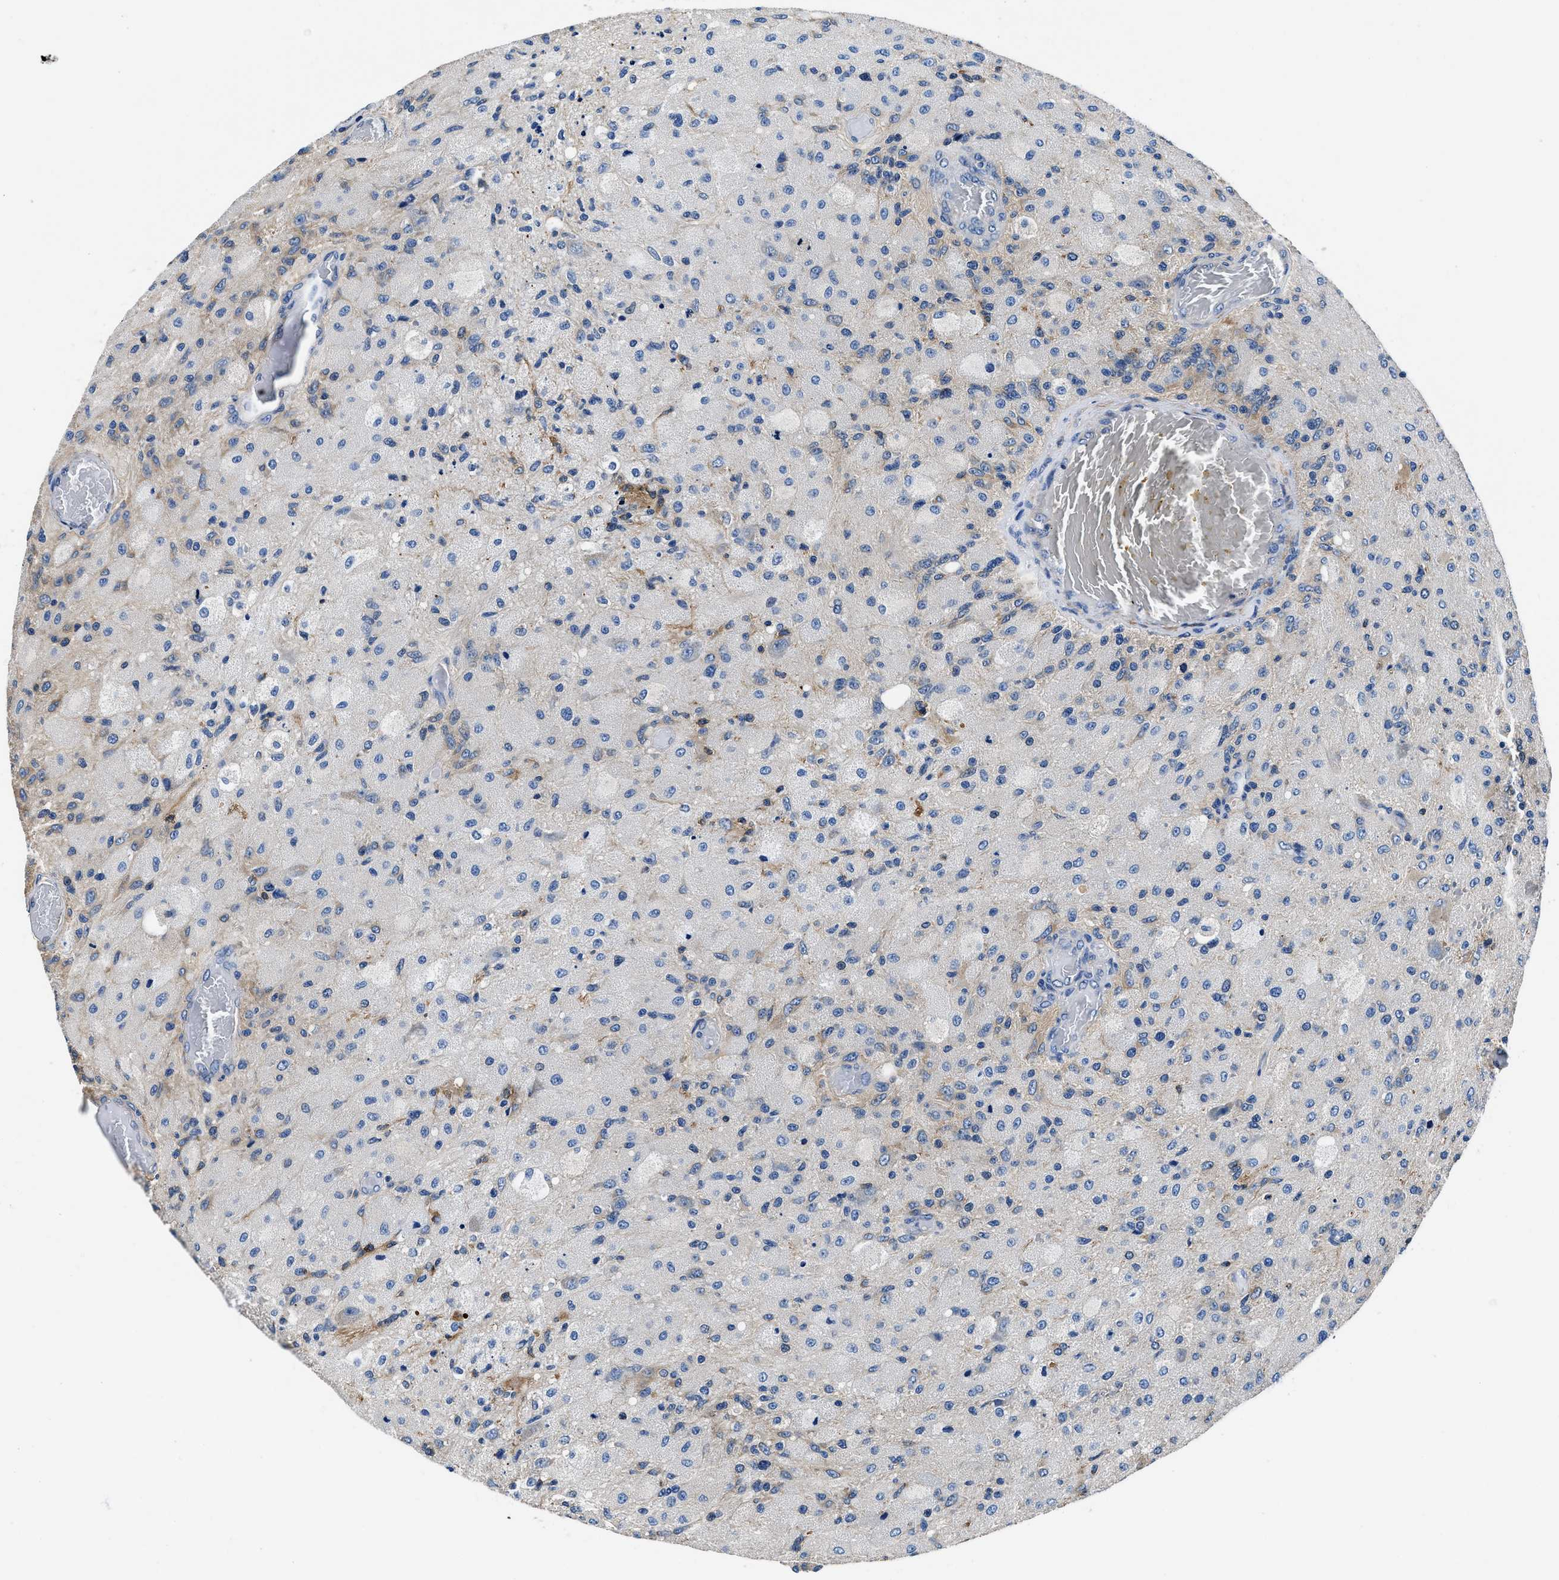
{"staining": {"intensity": "negative", "quantity": "none", "location": "none"}, "tissue": "glioma", "cell_type": "Tumor cells", "image_type": "cancer", "snomed": [{"axis": "morphology", "description": "Normal tissue, NOS"}, {"axis": "morphology", "description": "Glioma, malignant, High grade"}, {"axis": "topography", "description": "Cerebral cortex"}], "caption": "Histopathology image shows no protein expression in tumor cells of malignant high-grade glioma tissue.", "gene": "NEU1", "patient": {"sex": "male", "age": 77}}